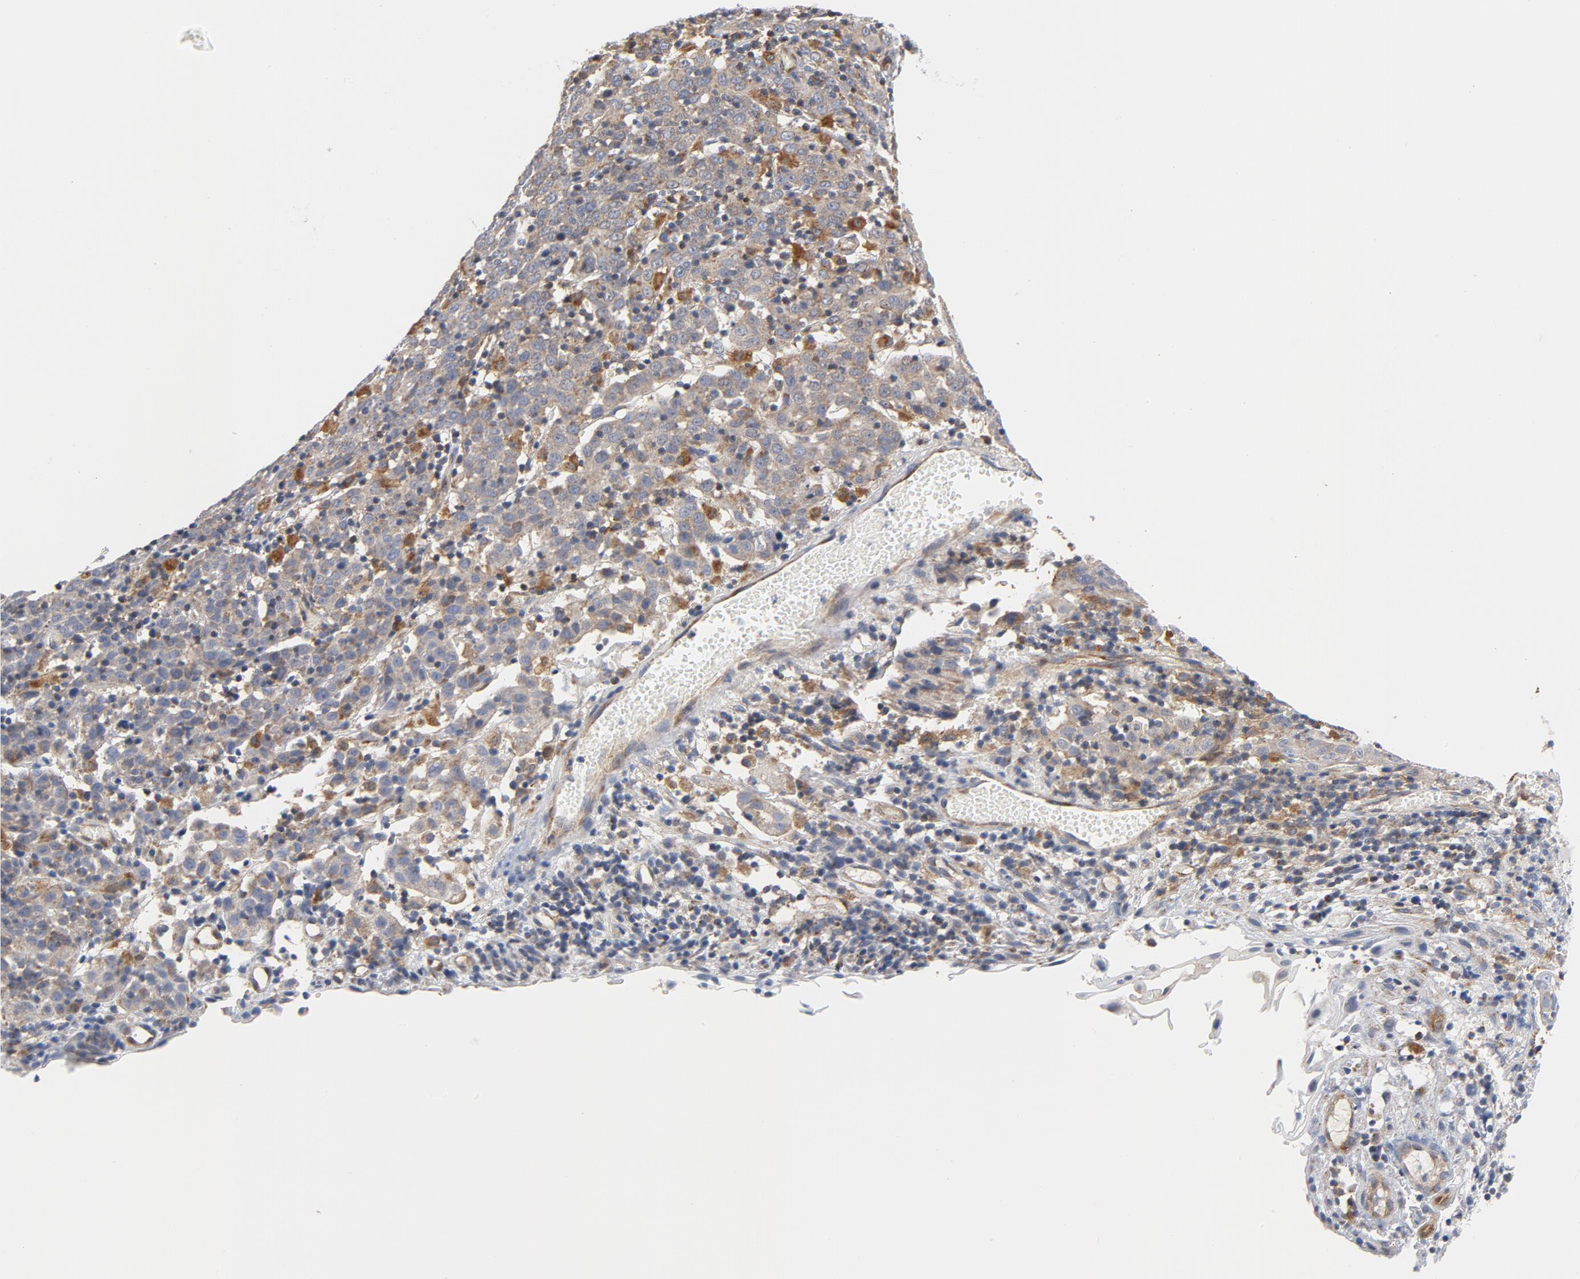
{"staining": {"intensity": "weak", "quantity": ">75%", "location": "cytoplasmic/membranous"}, "tissue": "cervical cancer", "cell_type": "Tumor cells", "image_type": "cancer", "snomed": [{"axis": "morphology", "description": "Normal tissue, NOS"}, {"axis": "morphology", "description": "Squamous cell carcinoma, NOS"}, {"axis": "topography", "description": "Cervix"}], "caption": "Cervical squamous cell carcinoma was stained to show a protein in brown. There is low levels of weak cytoplasmic/membranous staining in approximately >75% of tumor cells. The staining was performed using DAB (3,3'-diaminobenzidine), with brown indicating positive protein expression. Nuclei are stained blue with hematoxylin.", "gene": "RAPGEF4", "patient": {"sex": "female", "age": 67}}